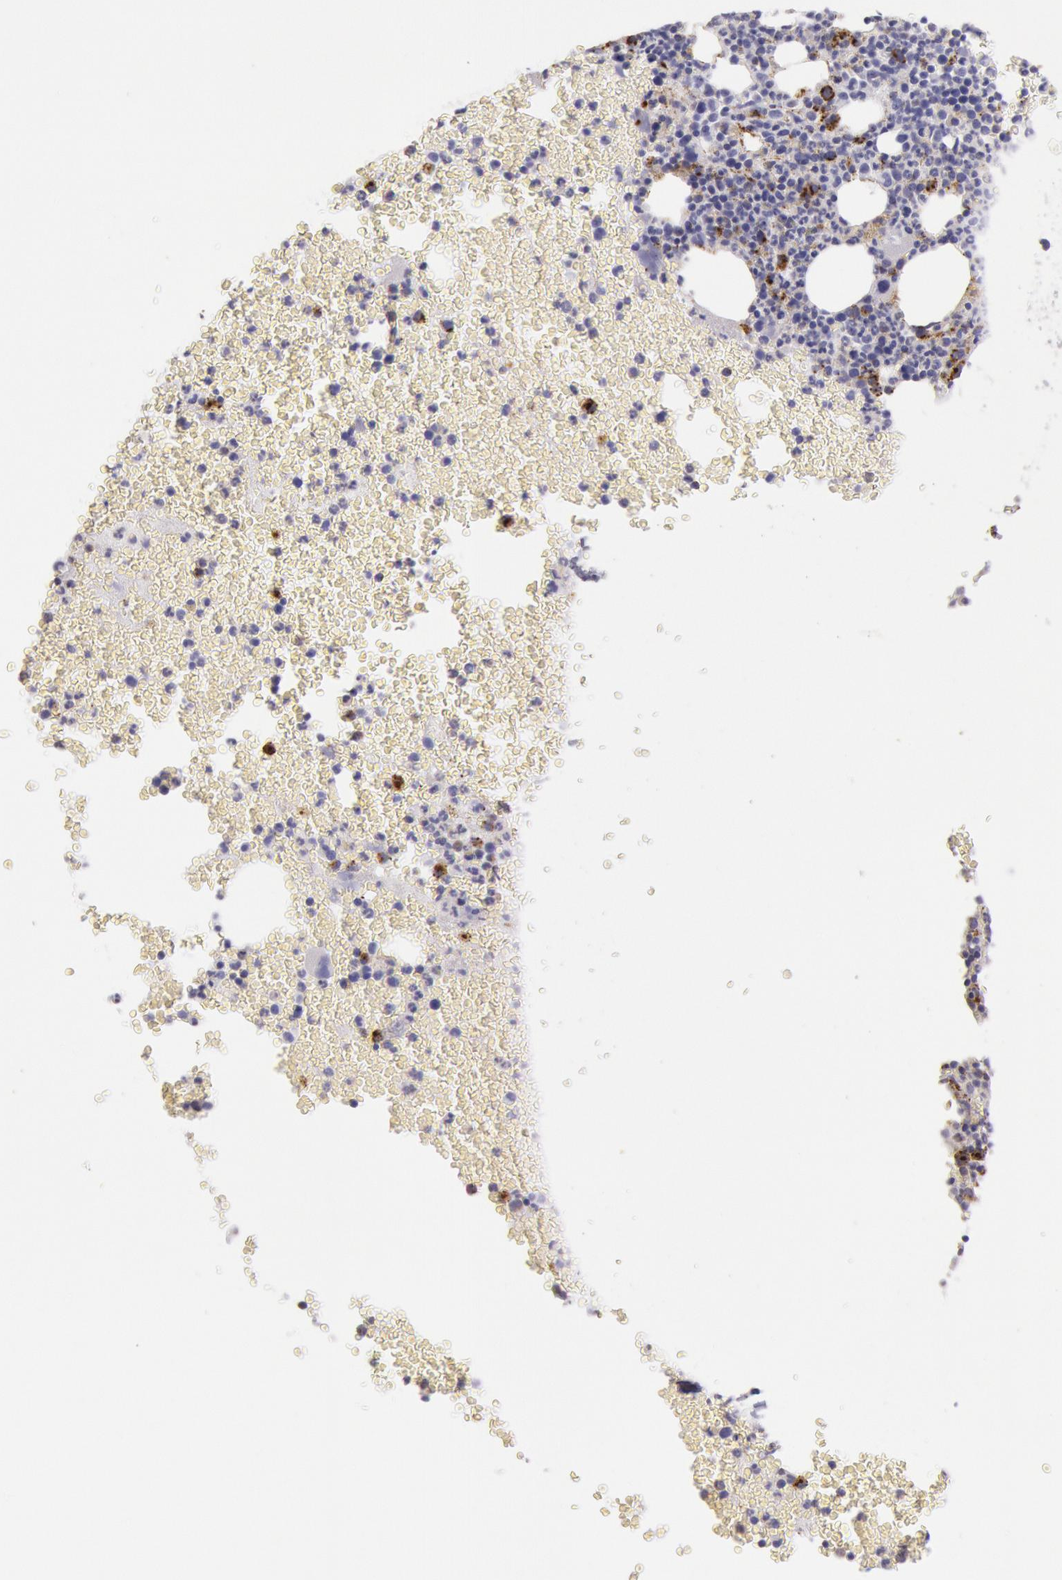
{"staining": {"intensity": "strong", "quantity": "<25%", "location": "cytoplasmic/membranous"}, "tissue": "bone marrow", "cell_type": "Hematopoietic cells", "image_type": "normal", "snomed": [{"axis": "morphology", "description": "Normal tissue, NOS"}, {"axis": "topography", "description": "Bone marrow"}], "caption": "Immunohistochemistry photomicrograph of benign human bone marrow stained for a protein (brown), which exhibits medium levels of strong cytoplasmic/membranous expression in about <25% of hematopoietic cells.", "gene": "FRMD6", "patient": {"sex": "female", "age": 53}}